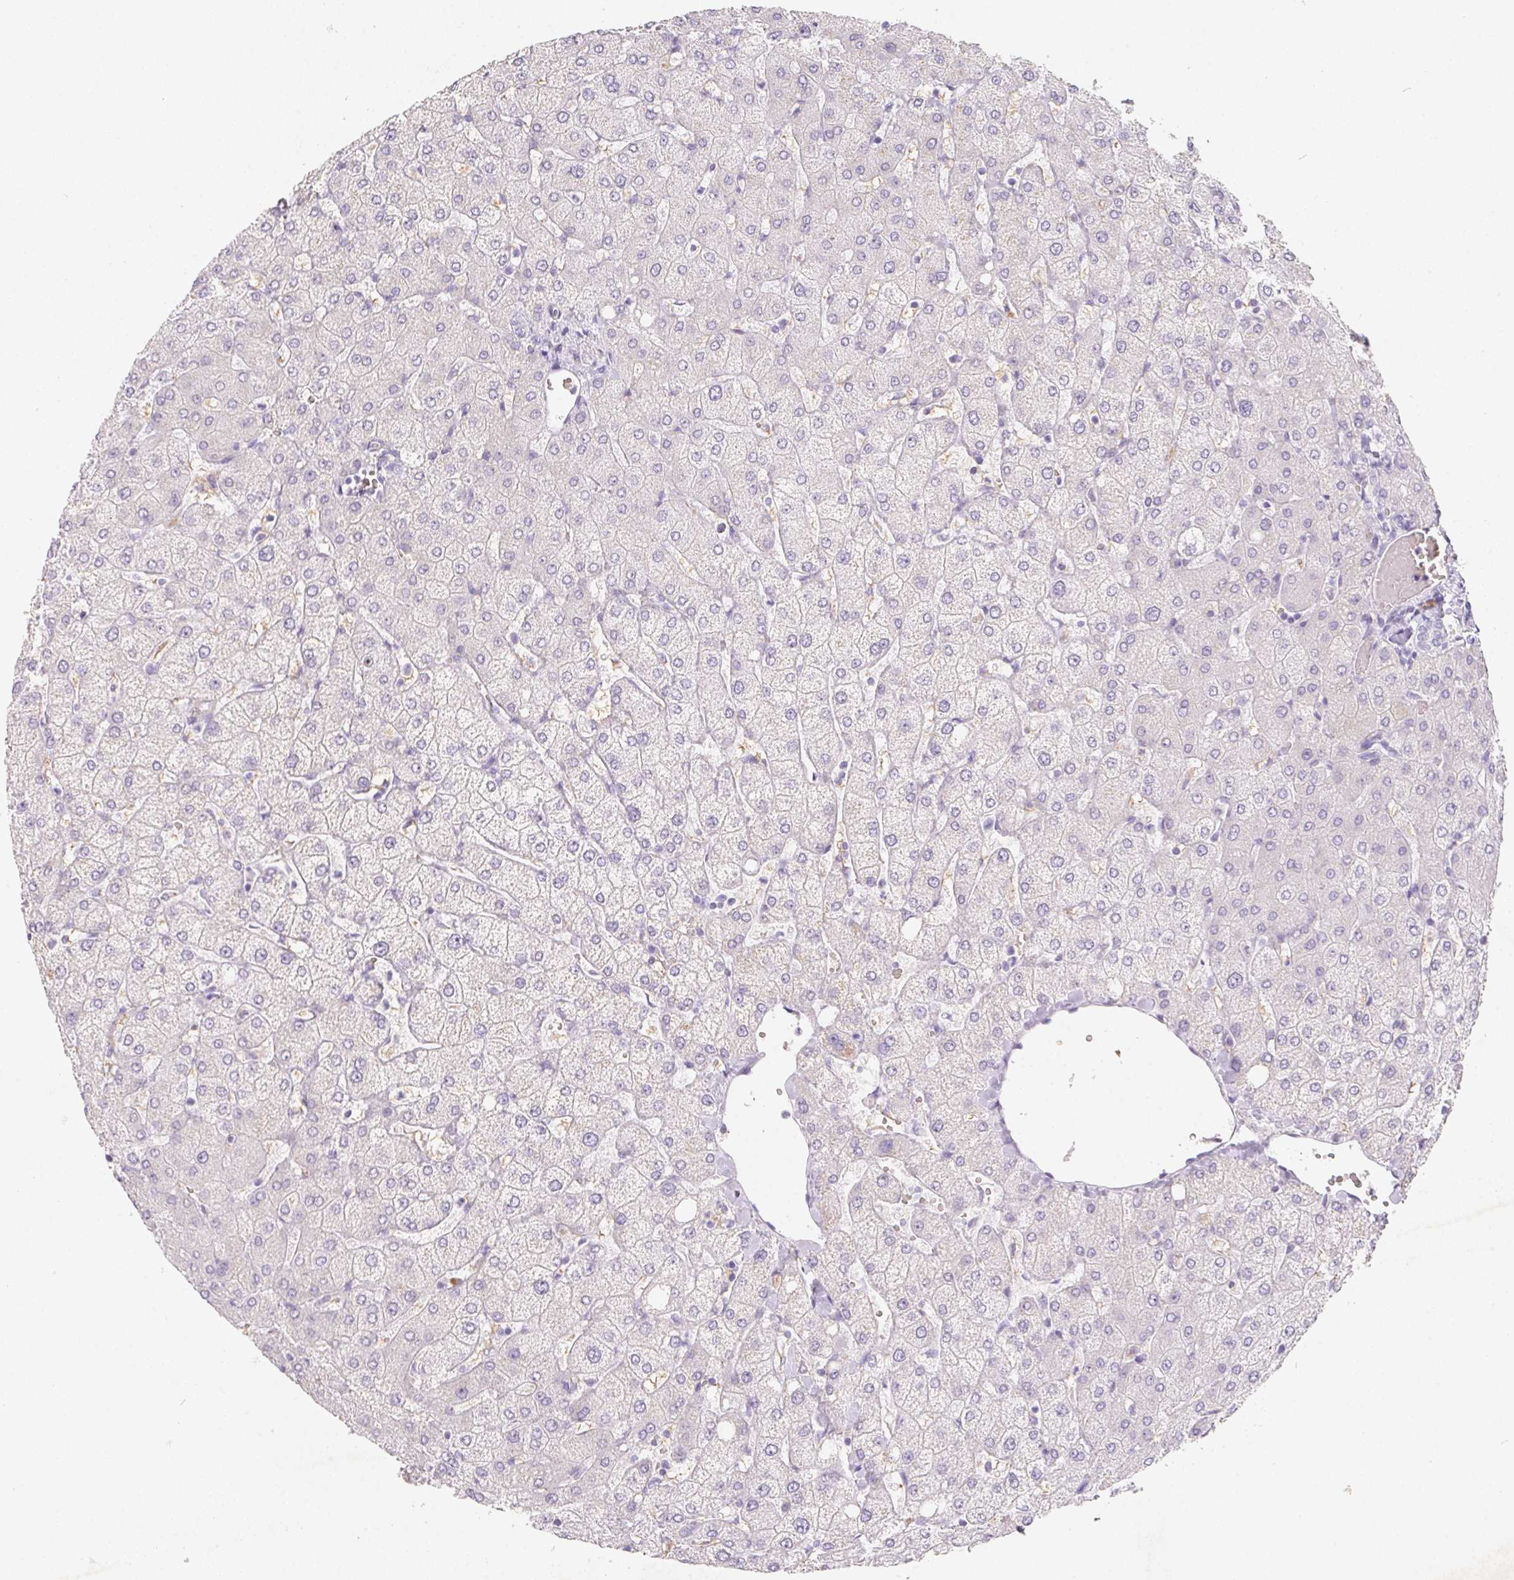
{"staining": {"intensity": "negative", "quantity": "none", "location": "none"}, "tissue": "liver", "cell_type": "Cholangiocytes", "image_type": "normal", "snomed": [{"axis": "morphology", "description": "Normal tissue, NOS"}, {"axis": "topography", "description": "Liver"}], "caption": "High magnification brightfield microscopy of unremarkable liver stained with DAB (brown) and counterstained with hematoxylin (blue): cholangiocytes show no significant positivity. (DAB (3,3'-diaminobenzidine) IHC, high magnification).", "gene": "DCD", "patient": {"sex": "female", "age": 54}}